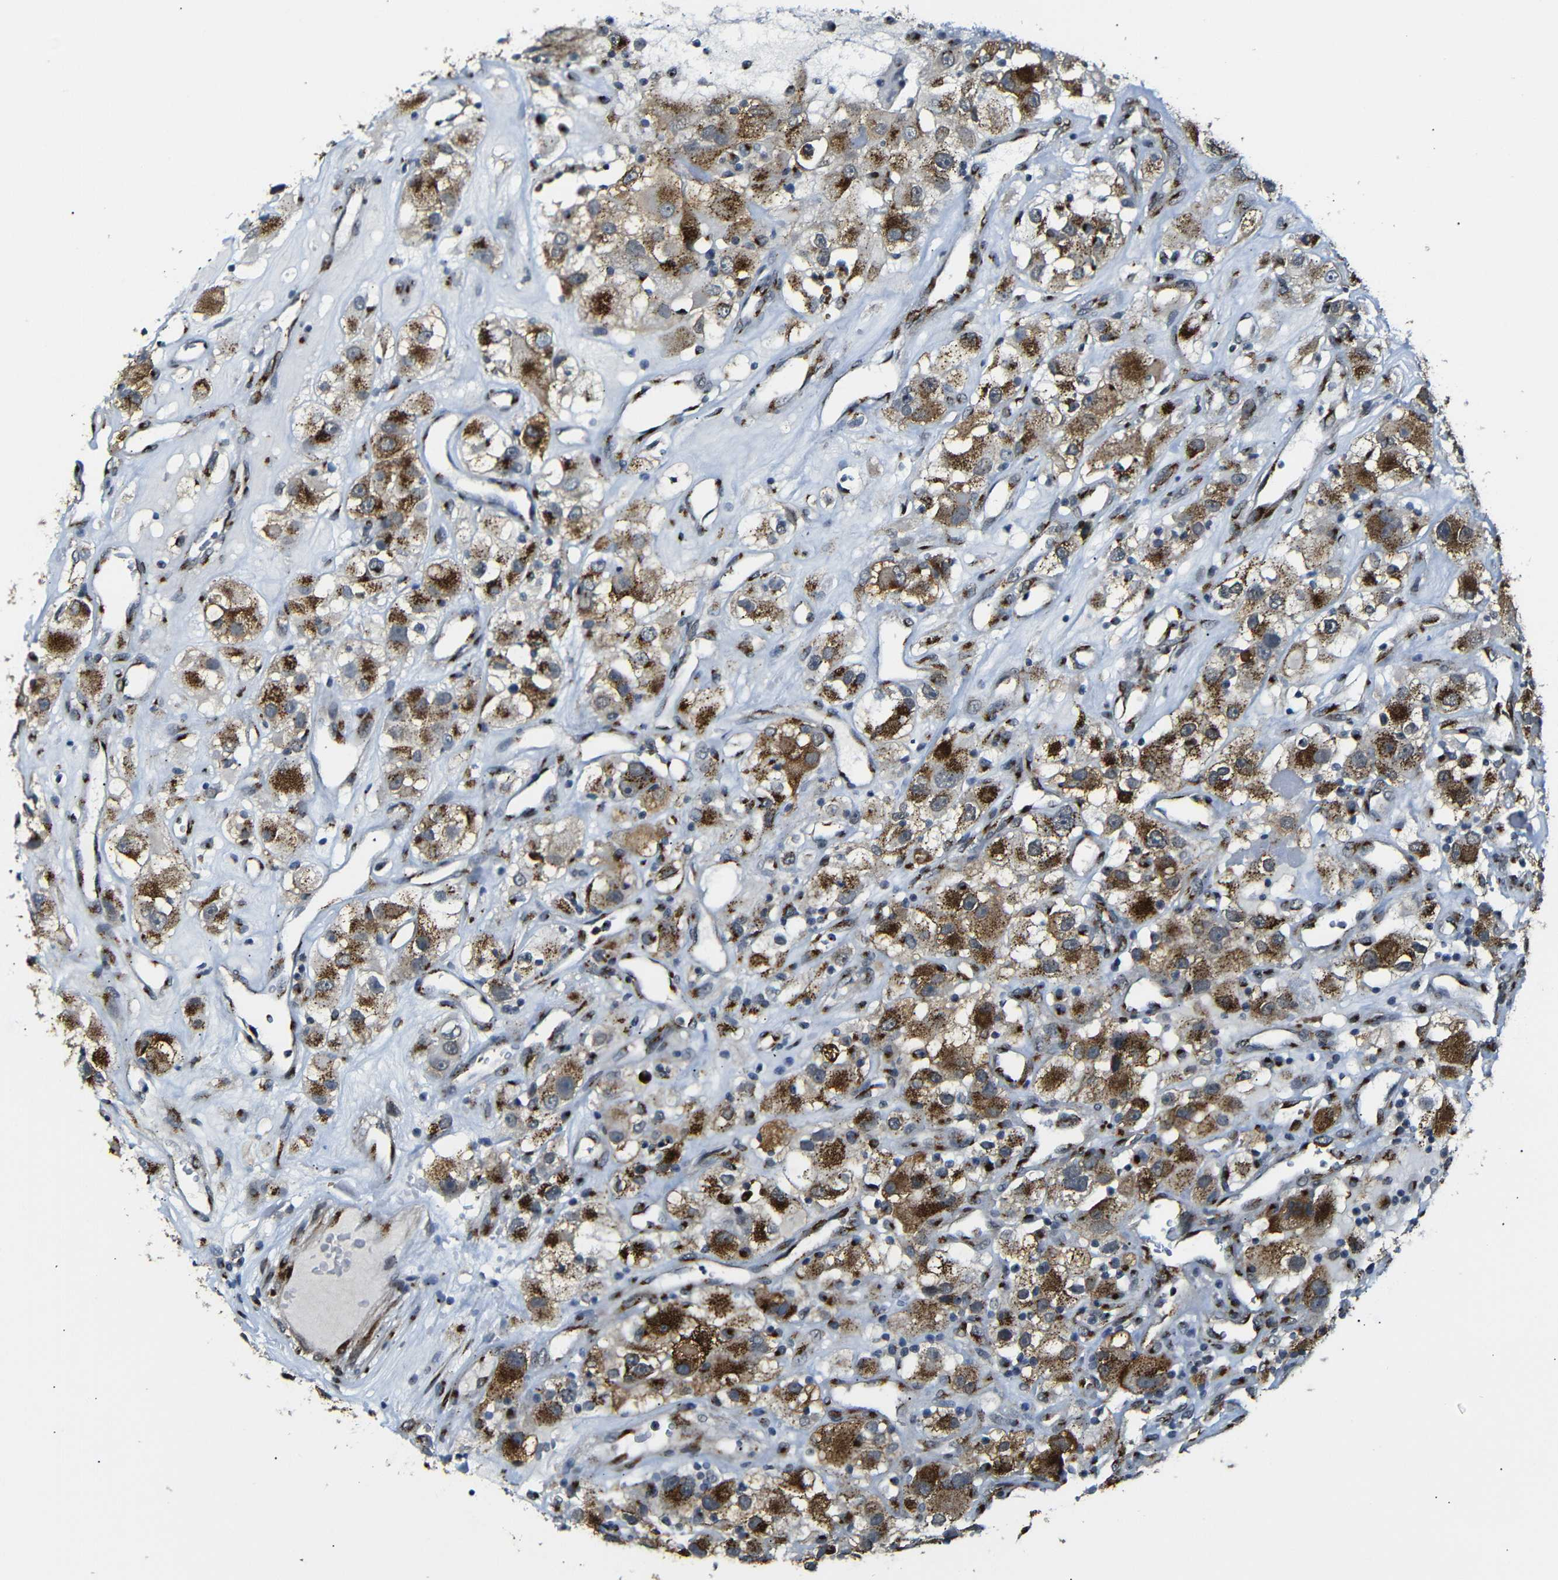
{"staining": {"intensity": "strong", "quantity": ">75%", "location": "cytoplasmic/membranous"}, "tissue": "renal cancer", "cell_type": "Tumor cells", "image_type": "cancer", "snomed": [{"axis": "morphology", "description": "Adenocarcinoma, NOS"}, {"axis": "topography", "description": "Kidney"}], "caption": "Renal cancer (adenocarcinoma) tissue demonstrates strong cytoplasmic/membranous positivity in about >75% of tumor cells, visualized by immunohistochemistry.", "gene": "TGOLN2", "patient": {"sex": "female", "age": 52}}